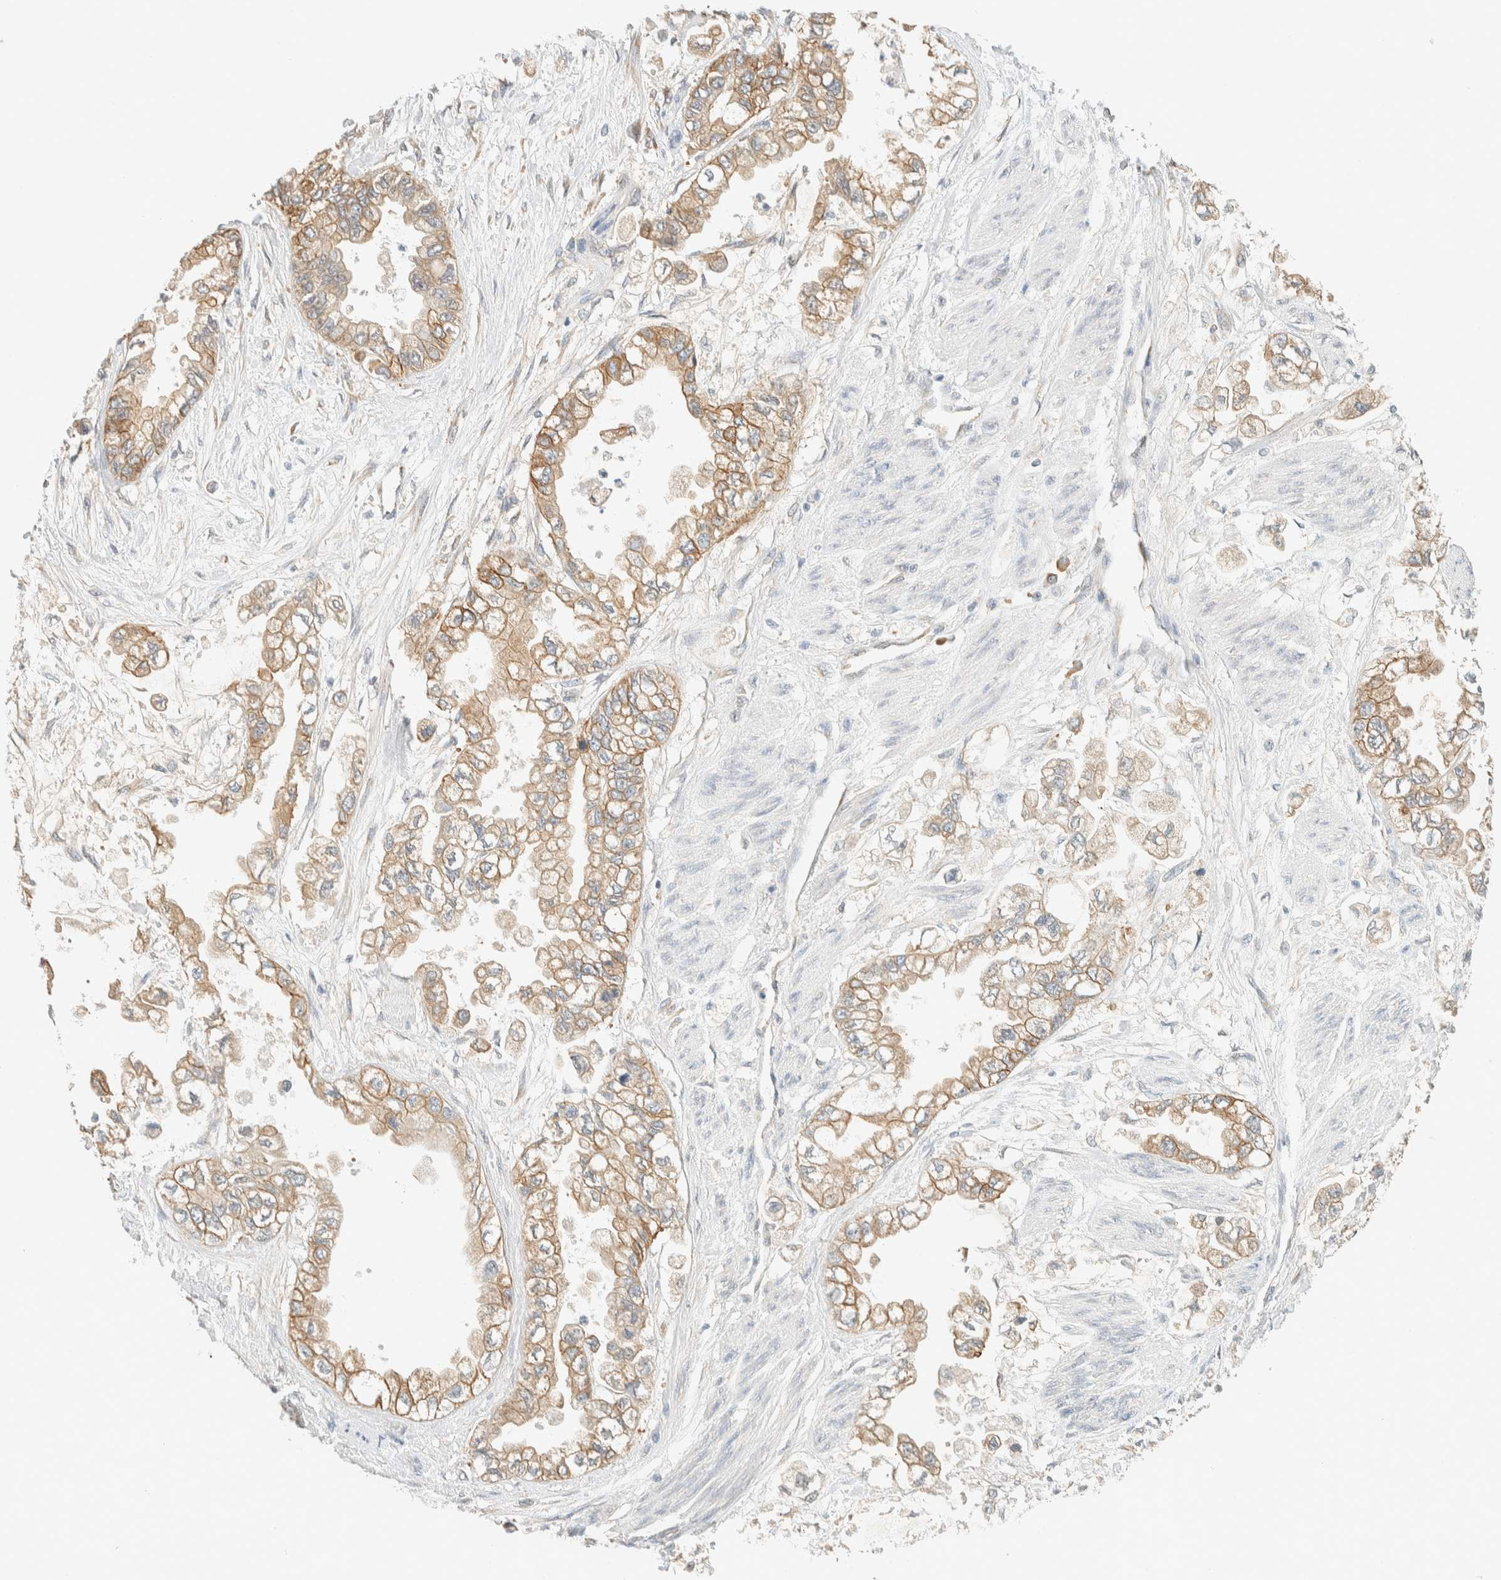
{"staining": {"intensity": "weak", "quantity": ">75%", "location": "cytoplasmic/membranous"}, "tissue": "stomach cancer", "cell_type": "Tumor cells", "image_type": "cancer", "snomed": [{"axis": "morphology", "description": "Normal tissue, NOS"}, {"axis": "morphology", "description": "Adenocarcinoma, NOS"}, {"axis": "topography", "description": "Stomach"}], "caption": "The photomicrograph displays immunohistochemical staining of adenocarcinoma (stomach). There is weak cytoplasmic/membranous expression is present in approximately >75% of tumor cells.", "gene": "LIMA1", "patient": {"sex": "male", "age": 62}}